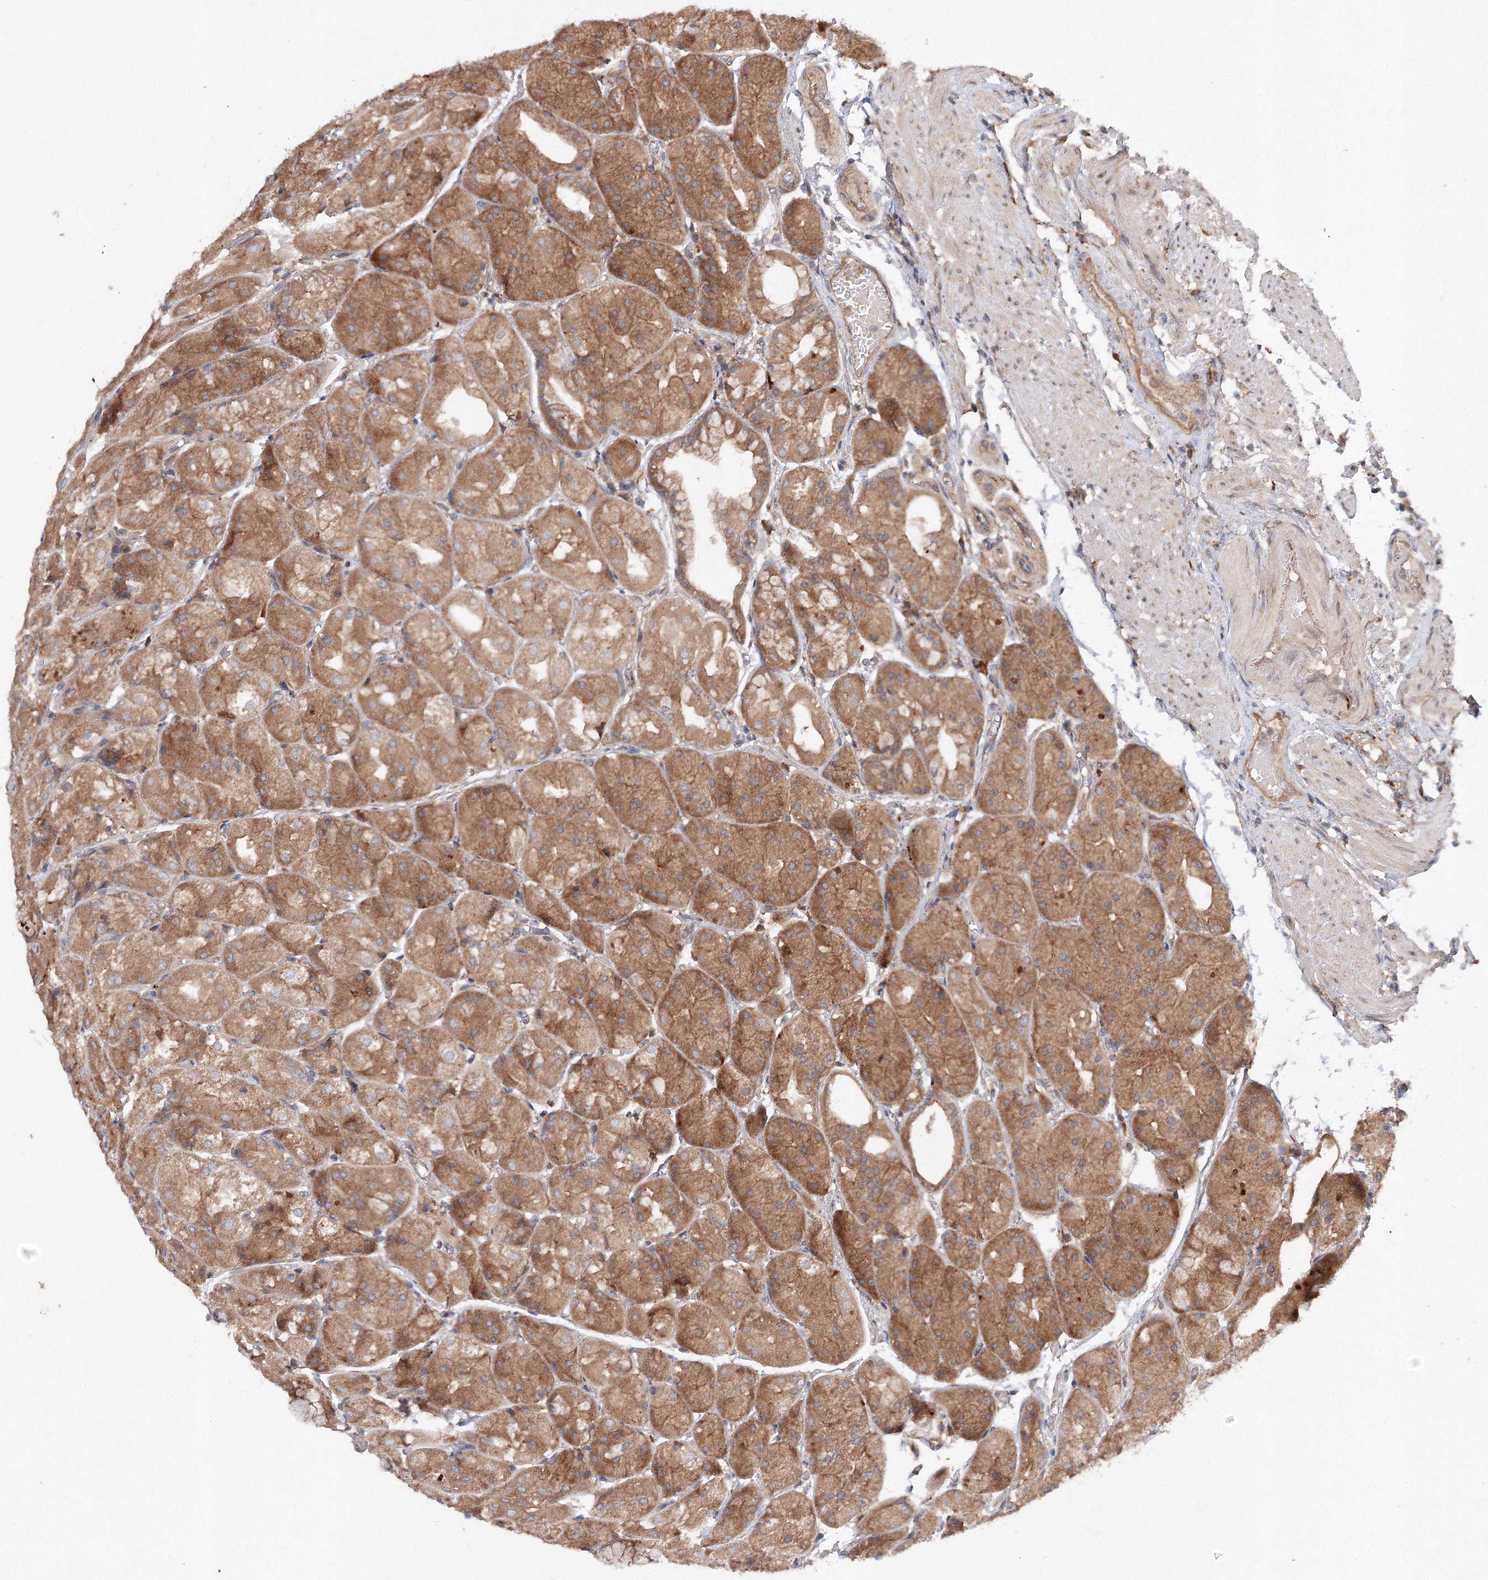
{"staining": {"intensity": "moderate", "quantity": ">75%", "location": "cytoplasmic/membranous"}, "tissue": "stomach", "cell_type": "Glandular cells", "image_type": "normal", "snomed": [{"axis": "morphology", "description": "Normal tissue, NOS"}, {"axis": "topography", "description": "Stomach, upper"}], "caption": "The histopathology image exhibits a brown stain indicating the presence of a protein in the cytoplasmic/membranous of glandular cells in stomach.", "gene": "SLC36A1", "patient": {"sex": "male", "age": 72}}